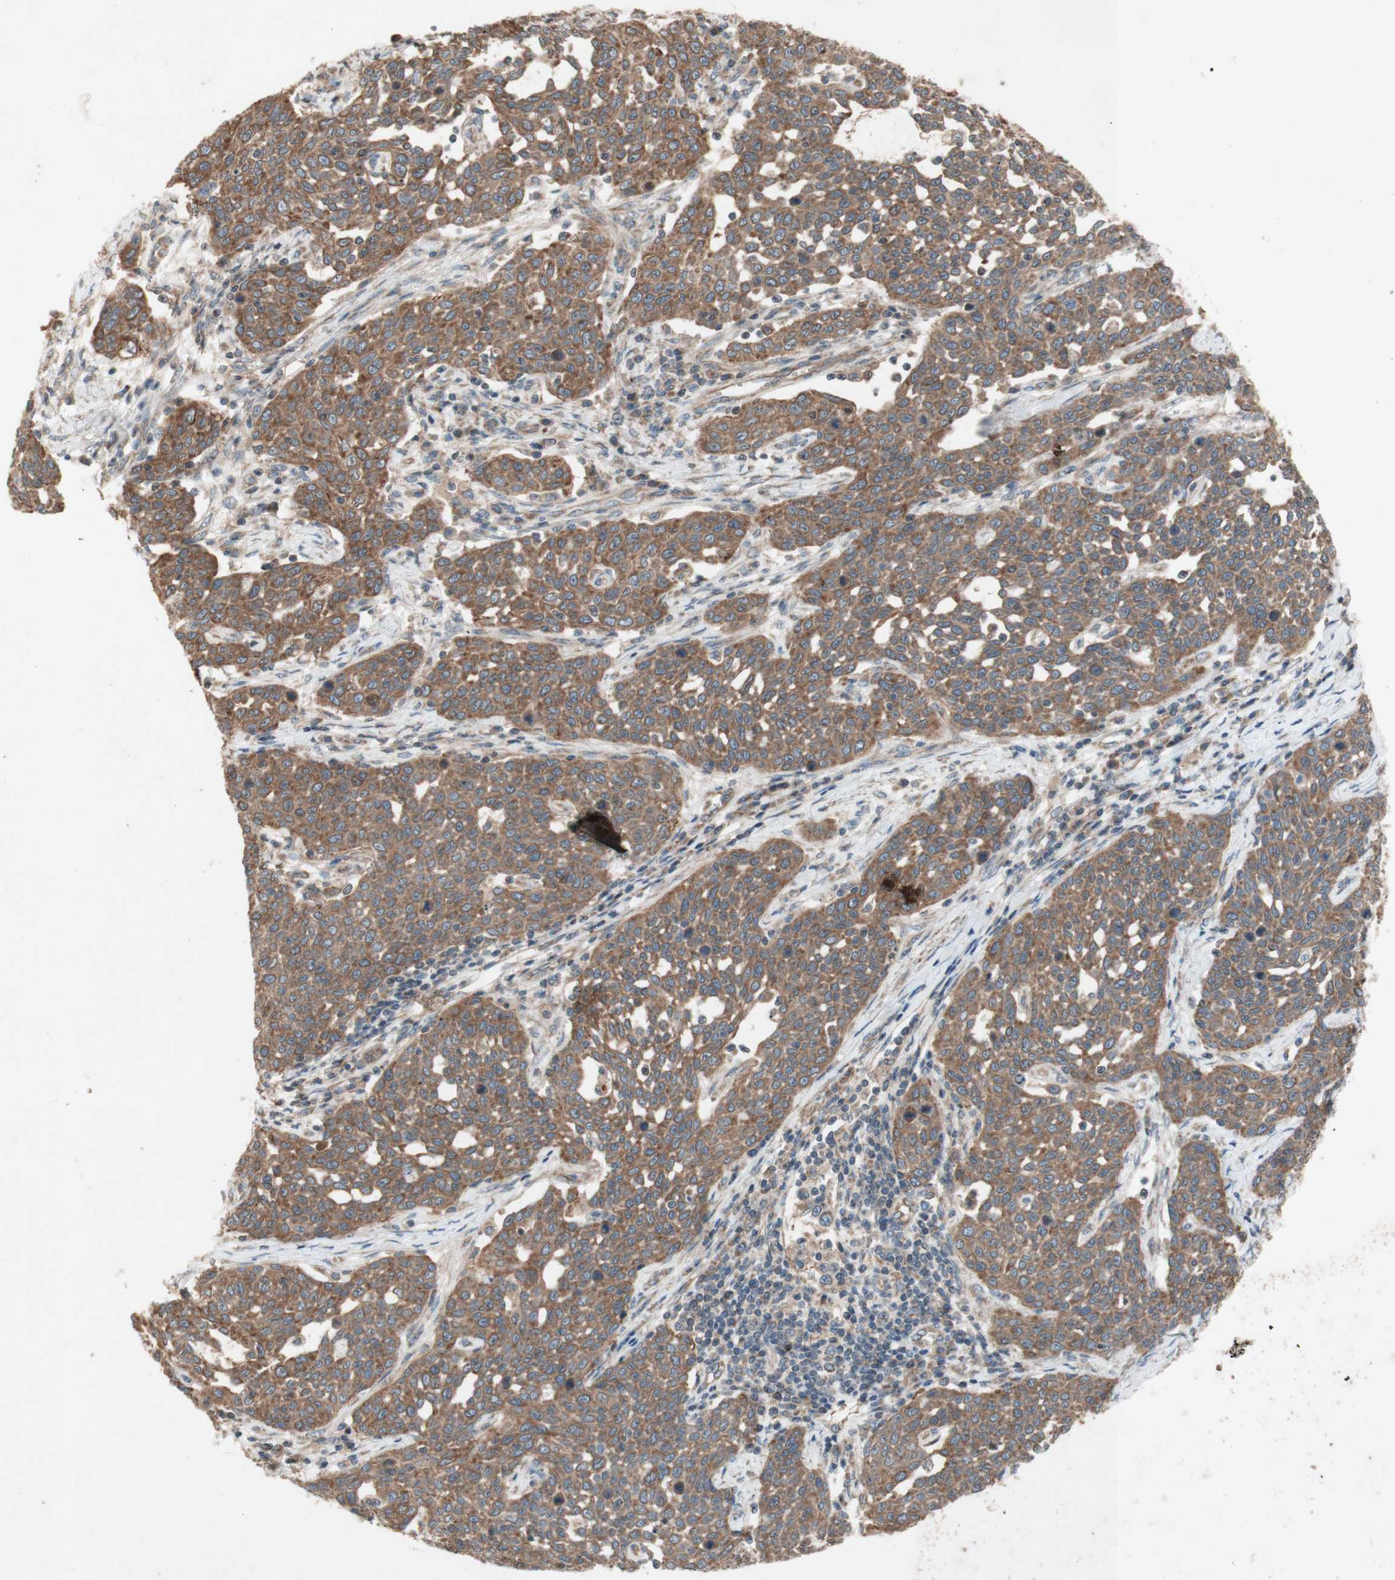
{"staining": {"intensity": "moderate", "quantity": ">75%", "location": "cytoplasmic/membranous"}, "tissue": "cervical cancer", "cell_type": "Tumor cells", "image_type": "cancer", "snomed": [{"axis": "morphology", "description": "Squamous cell carcinoma, NOS"}, {"axis": "topography", "description": "Cervix"}], "caption": "Squamous cell carcinoma (cervical) stained with IHC demonstrates moderate cytoplasmic/membranous positivity in approximately >75% of tumor cells.", "gene": "SOCS2", "patient": {"sex": "female", "age": 34}}